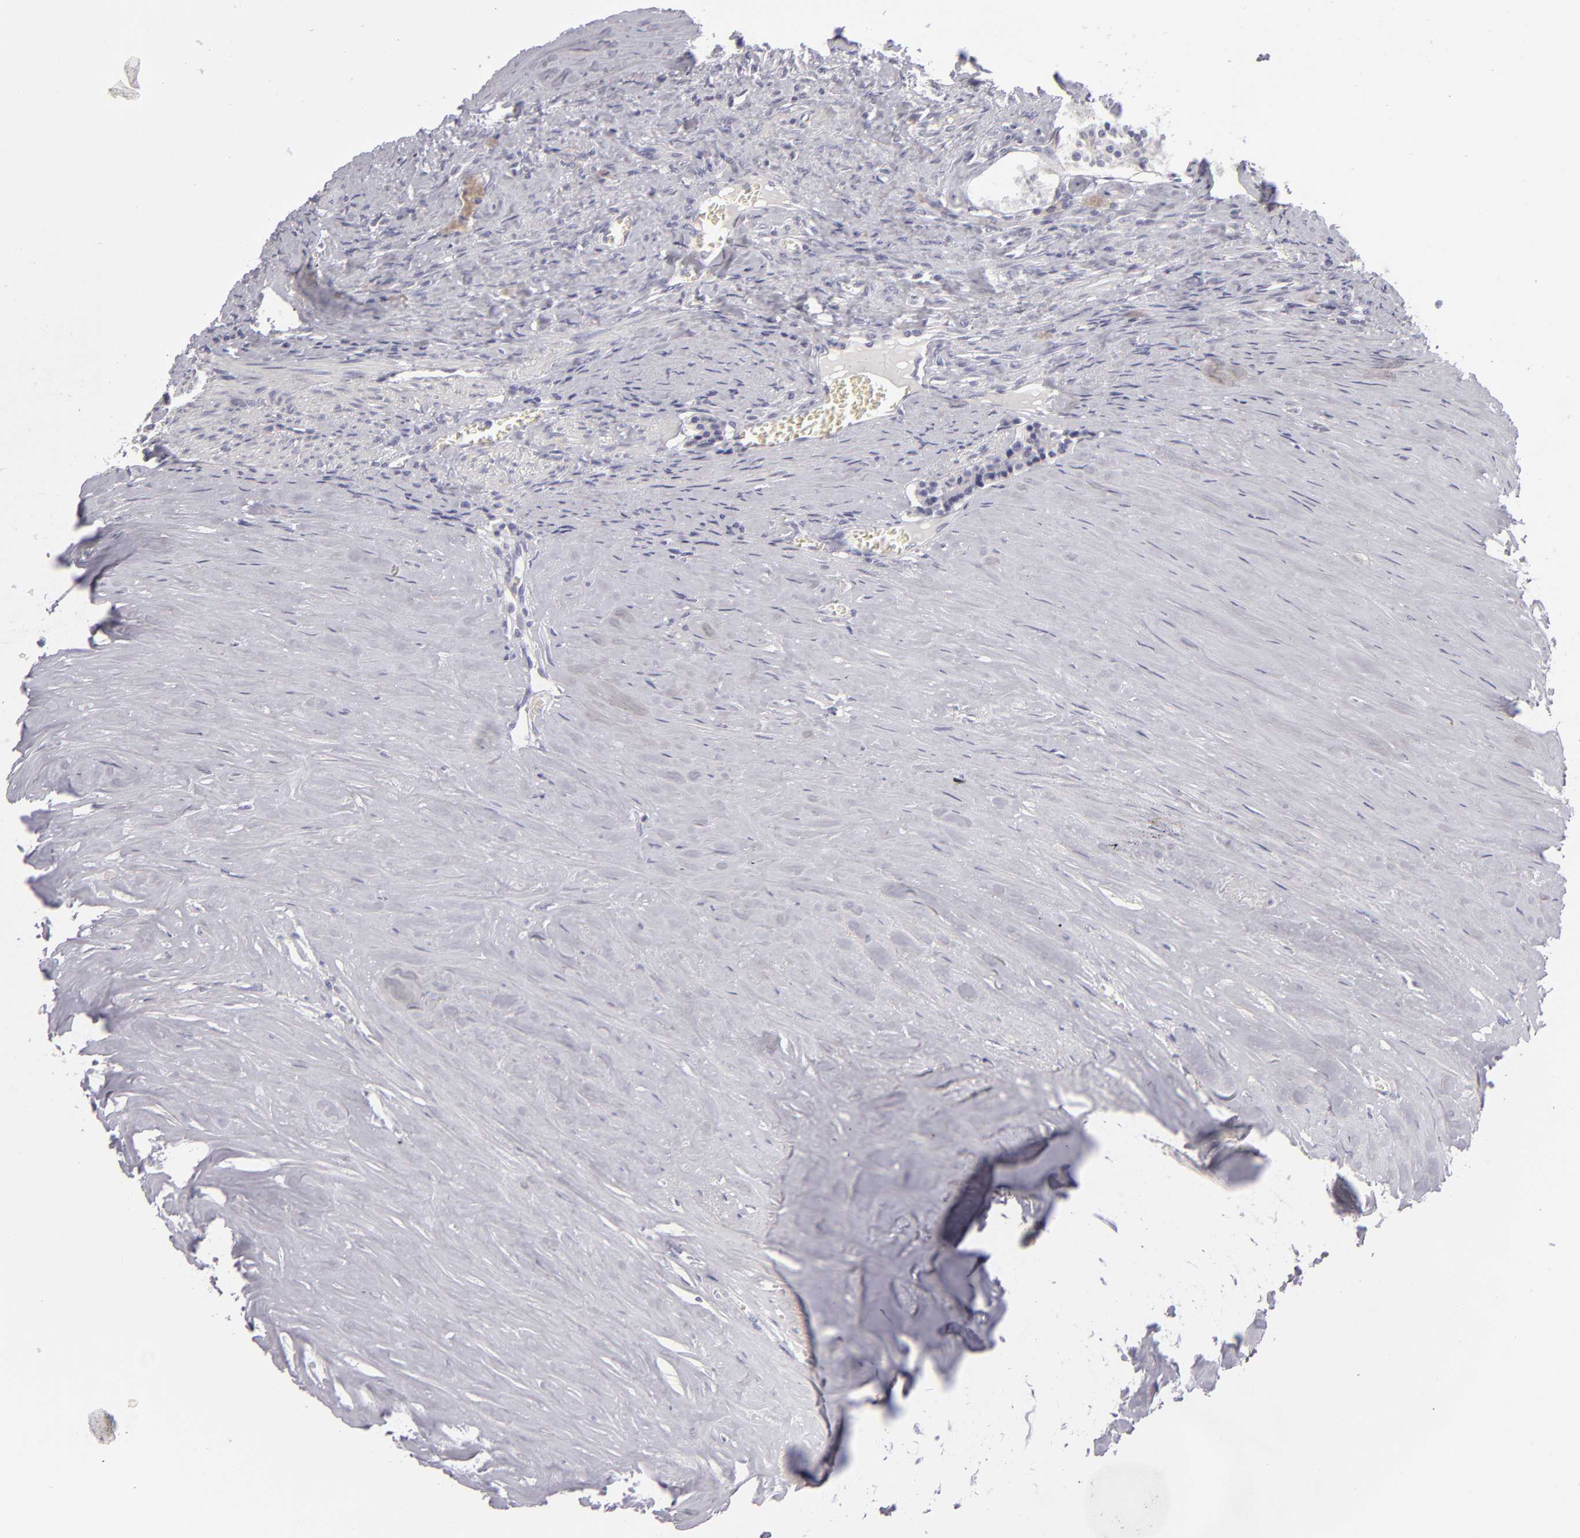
{"staining": {"intensity": "negative", "quantity": "none", "location": "none"}, "tissue": "carcinoid", "cell_type": "Tumor cells", "image_type": "cancer", "snomed": [{"axis": "morphology", "description": "Carcinoid, malignant, NOS"}, {"axis": "topography", "description": "Small intestine"}], "caption": "Carcinoid (malignant) was stained to show a protein in brown. There is no significant expression in tumor cells.", "gene": "TNNC1", "patient": {"sex": "male", "age": 63}}